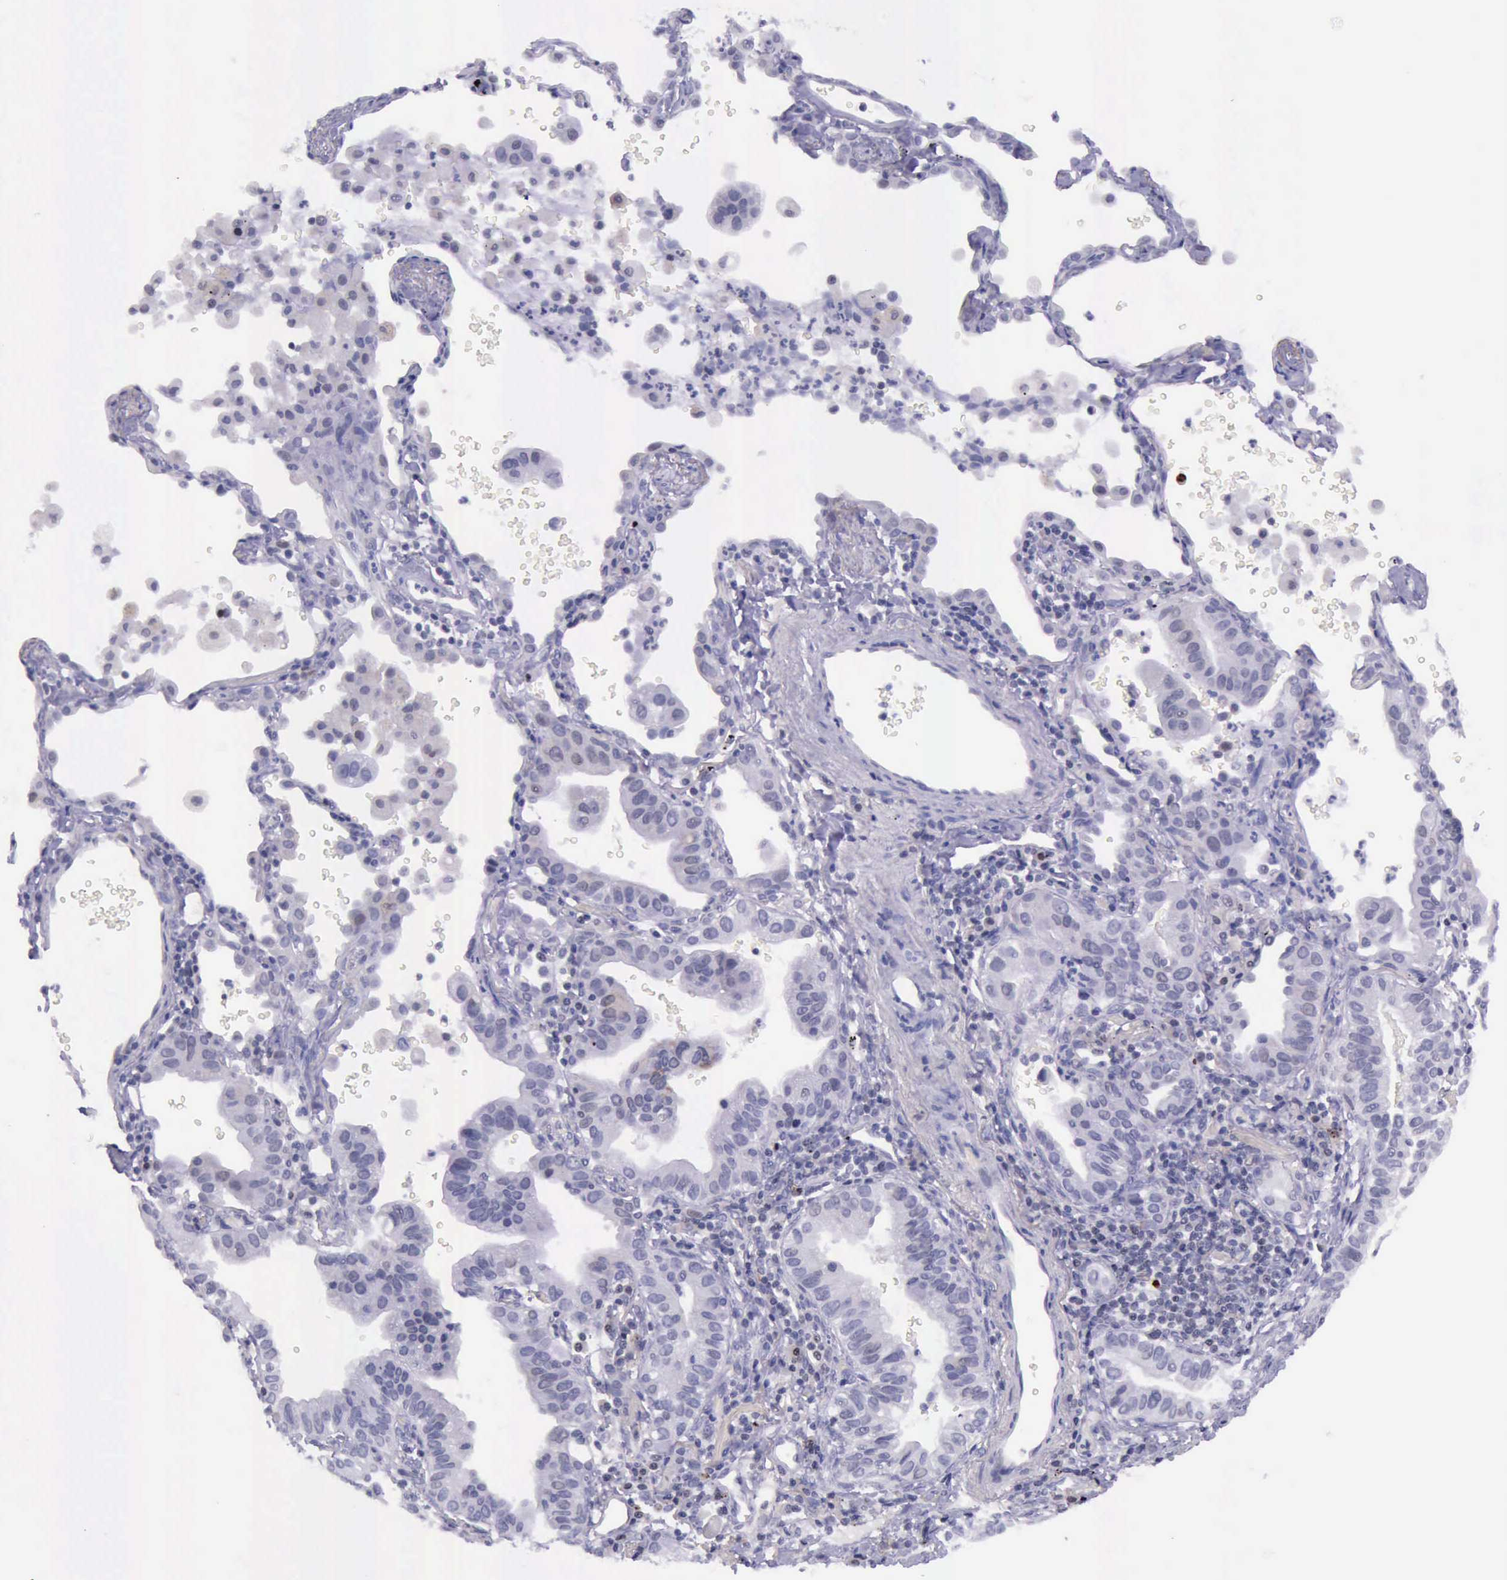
{"staining": {"intensity": "negative", "quantity": "none", "location": "none"}, "tissue": "lung cancer", "cell_type": "Tumor cells", "image_type": "cancer", "snomed": [{"axis": "morphology", "description": "Adenocarcinoma, NOS"}, {"axis": "topography", "description": "Lung"}], "caption": "This is an immunohistochemistry micrograph of lung cancer. There is no staining in tumor cells.", "gene": "PARP1", "patient": {"sex": "female", "age": 50}}